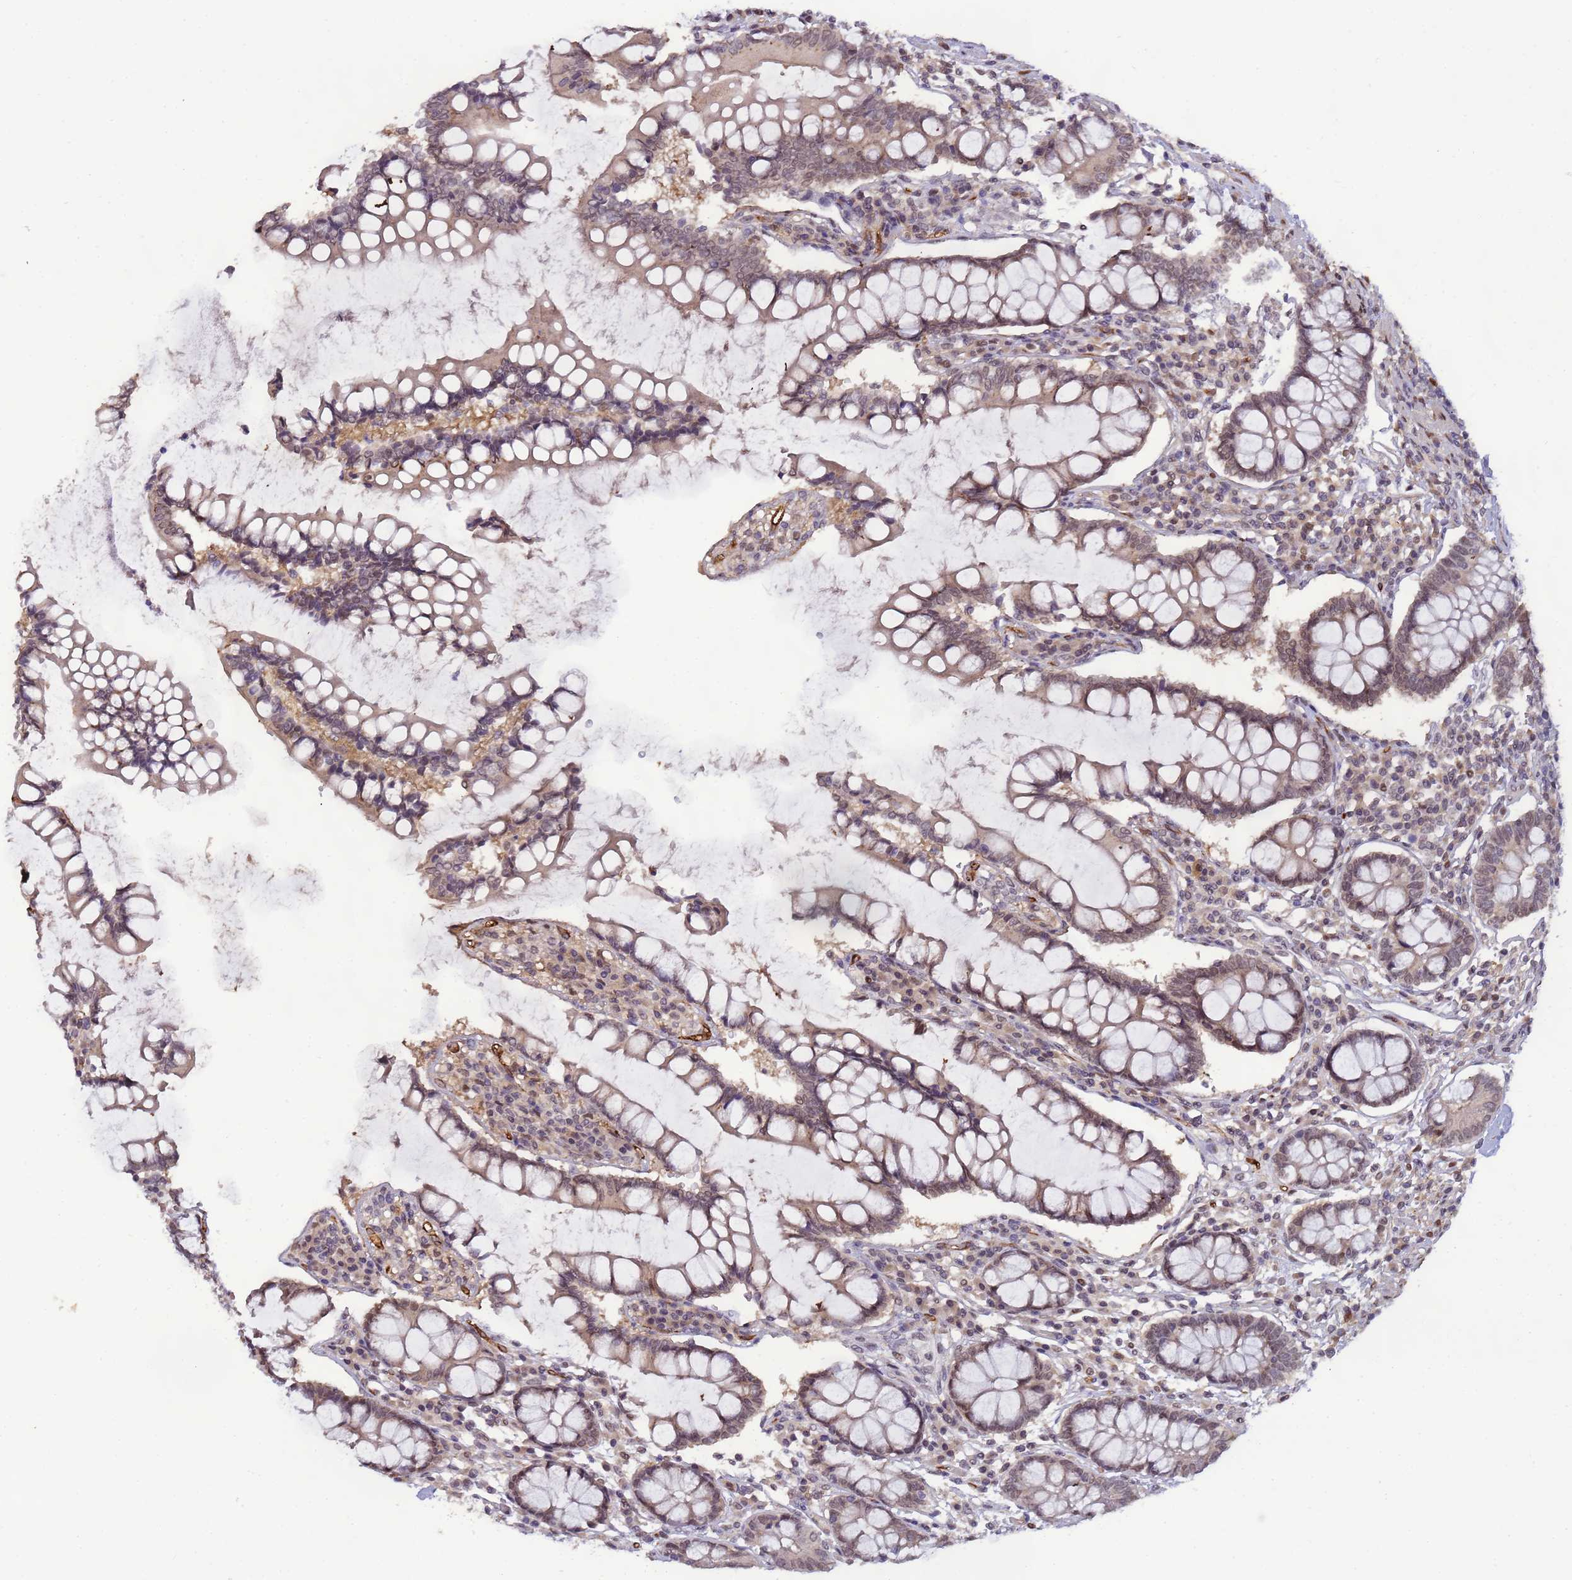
{"staining": {"intensity": "moderate", "quantity": ">75%", "location": "nuclear"}, "tissue": "colon", "cell_type": "Endothelial cells", "image_type": "normal", "snomed": [{"axis": "morphology", "description": "Normal tissue, NOS"}, {"axis": "topography", "description": "Colon"}], "caption": "Protein staining of unremarkable colon exhibits moderate nuclear staining in about >75% of endothelial cells.", "gene": "ZBTB5", "patient": {"sex": "female", "age": 79}}